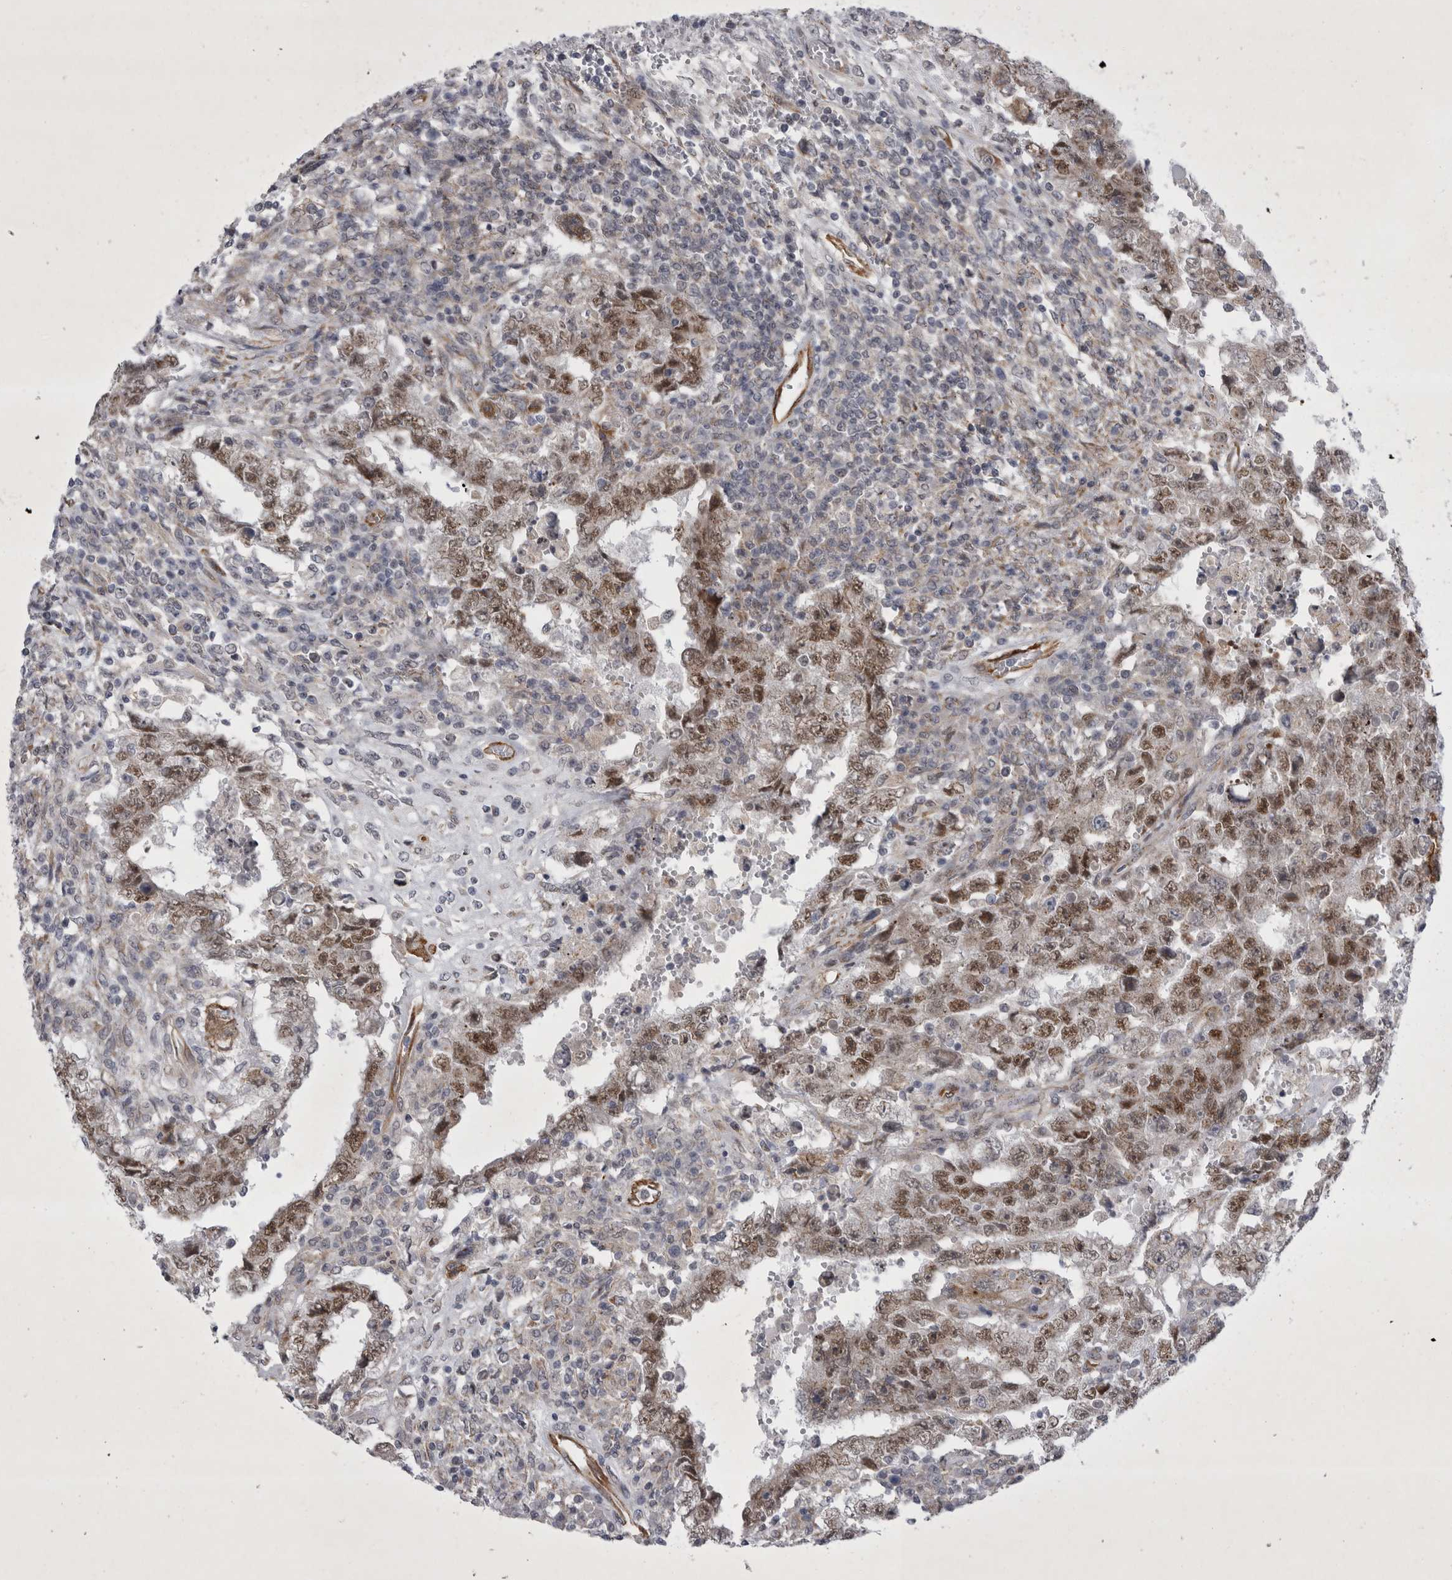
{"staining": {"intensity": "moderate", "quantity": ">75%", "location": "nuclear"}, "tissue": "testis cancer", "cell_type": "Tumor cells", "image_type": "cancer", "snomed": [{"axis": "morphology", "description": "Carcinoma, Embryonal, NOS"}, {"axis": "topography", "description": "Testis"}], "caption": "Immunohistochemistry (IHC) (DAB) staining of embryonal carcinoma (testis) reveals moderate nuclear protein staining in about >75% of tumor cells.", "gene": "PARP11", "patient": {"sex": "male", "age": 26}}